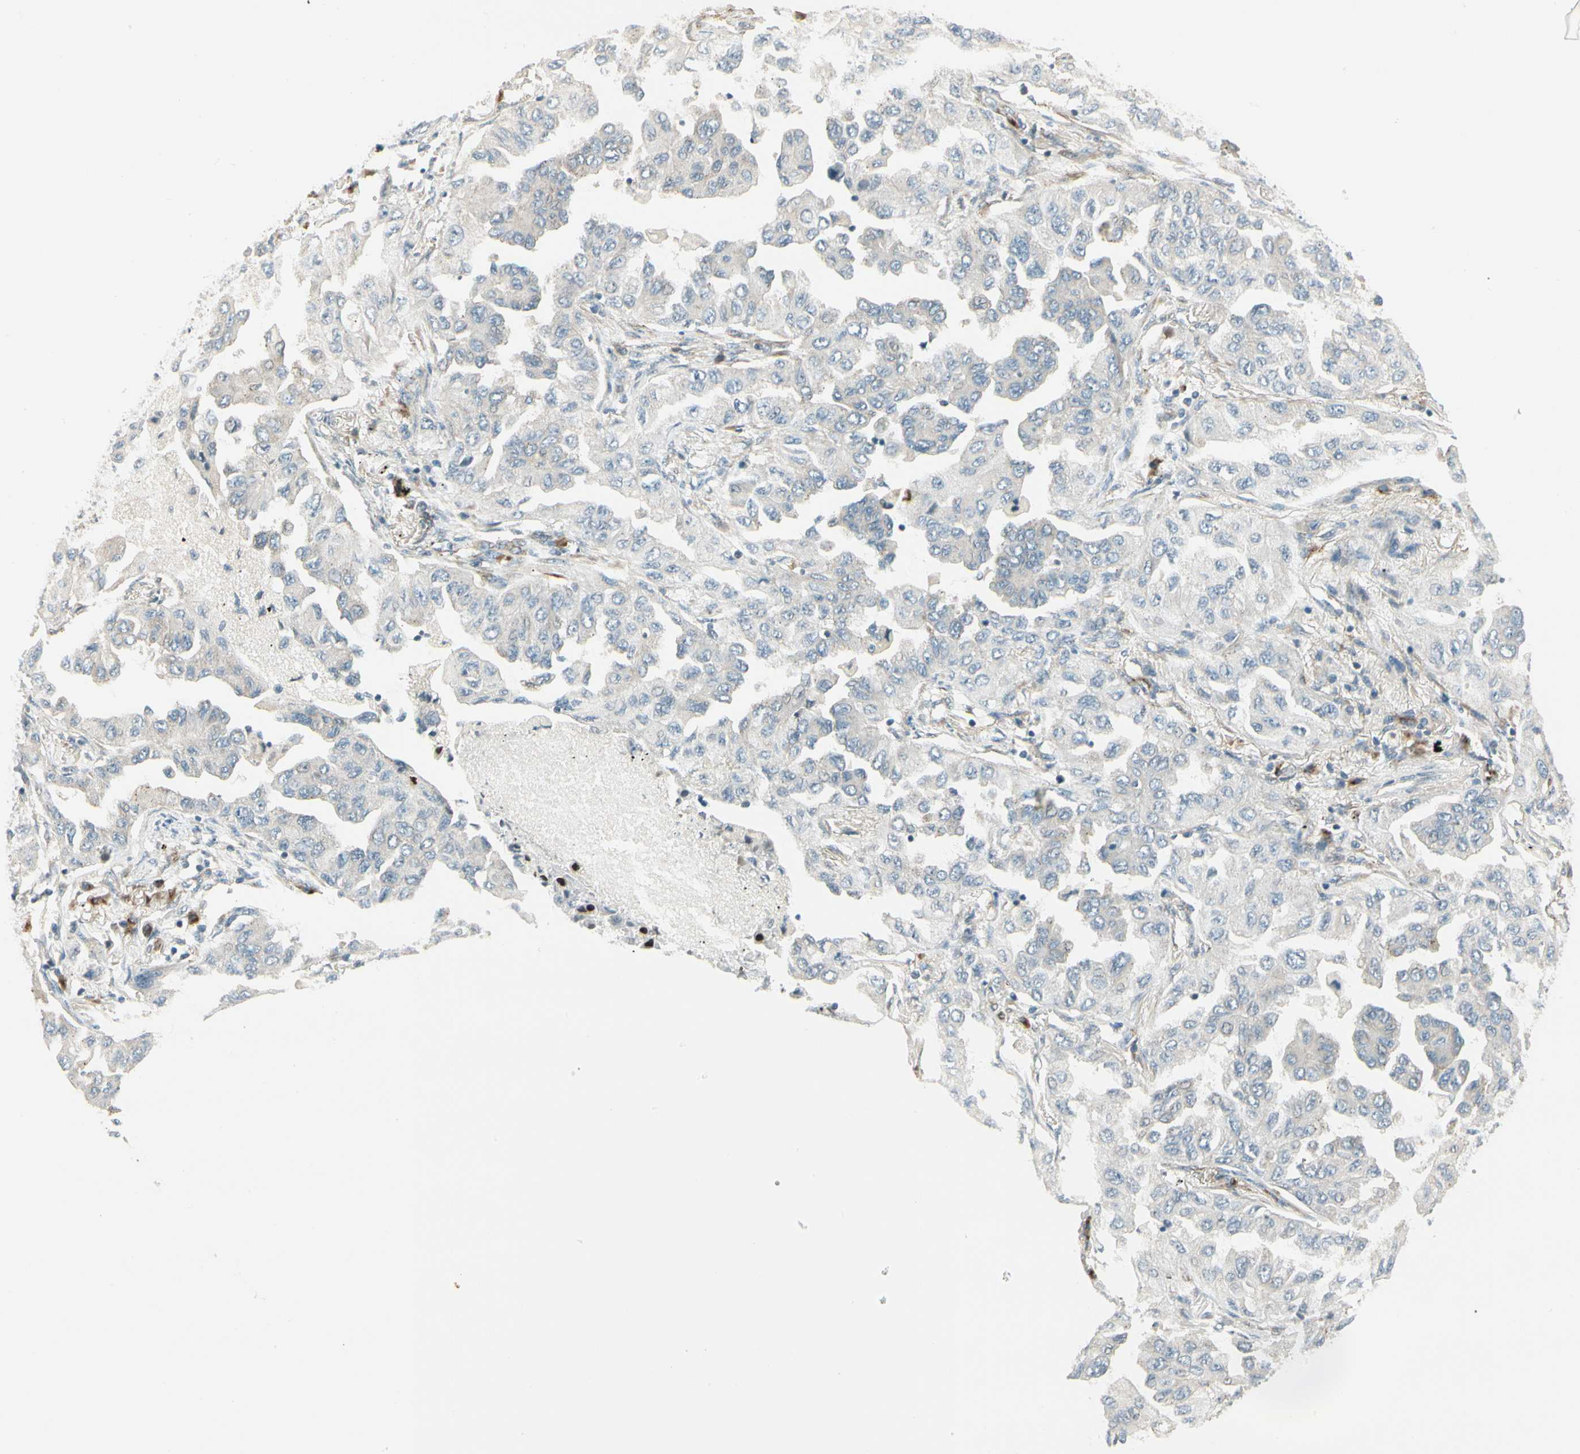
{"staining": {"intensity": "weak", "quantity": "<25%", "location": "cytoplasmic/membranous"}, "tissue": "lung cancer", "cell_type": "Tumor cells", "image_type": "cancer", "snomed": [{"axis": "morphology", "description": "Adenocarcinoma, NOS"}, {"axis": "topography", "description": "Lung"}], "caption": "DAB immunohistochemical staining of human lung adenocarcinoma shows no significant expression in tumor cells. (DAB immunohistochemistry (IHC) visualized using brightfield microscopy, high magnification).", "gene": "MANSC1", "patient": {"sex": "female", "age": 65}}